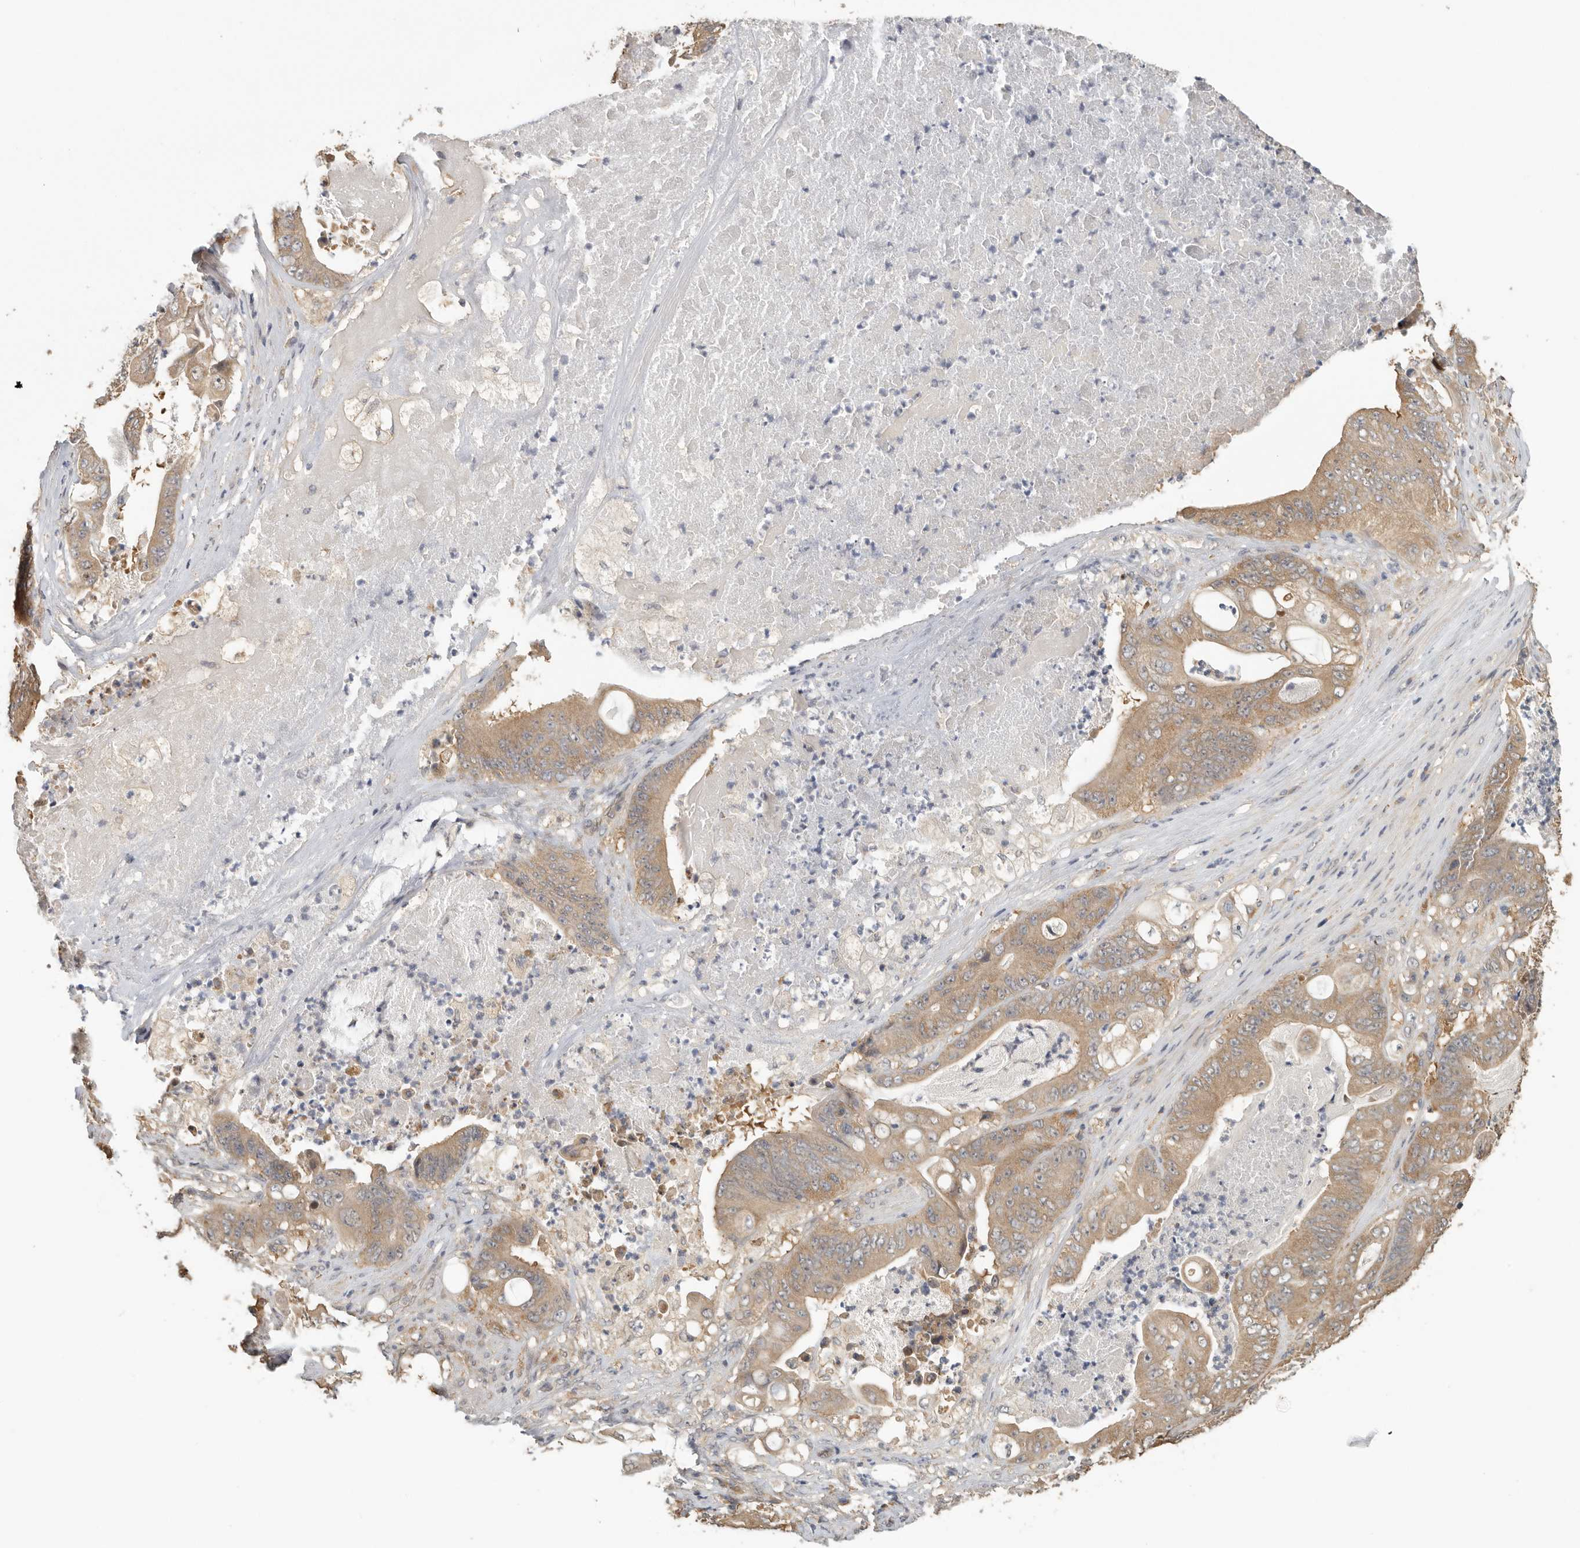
{"staining": {"intensity": "weak", "quantity": ">75%", "location": "cytoplasmic/membranous"}, "tissue": "stomach cancer", "cell_type": "Tumor cells", "image_type": "cancer", "snomed": [{"axis": "morphology", "description": "Adenocarcinoma, NOS"}, {"axis": "topography", "description": "Stomach"}], "caption": "Brown immunohistochemical staining in human stomach cancer exhibits weak cytoplasmic/membranous staining in about >75% of tumor cells.", "gene": "CCT8", "patient": {"sex": "female", "age": 73}}